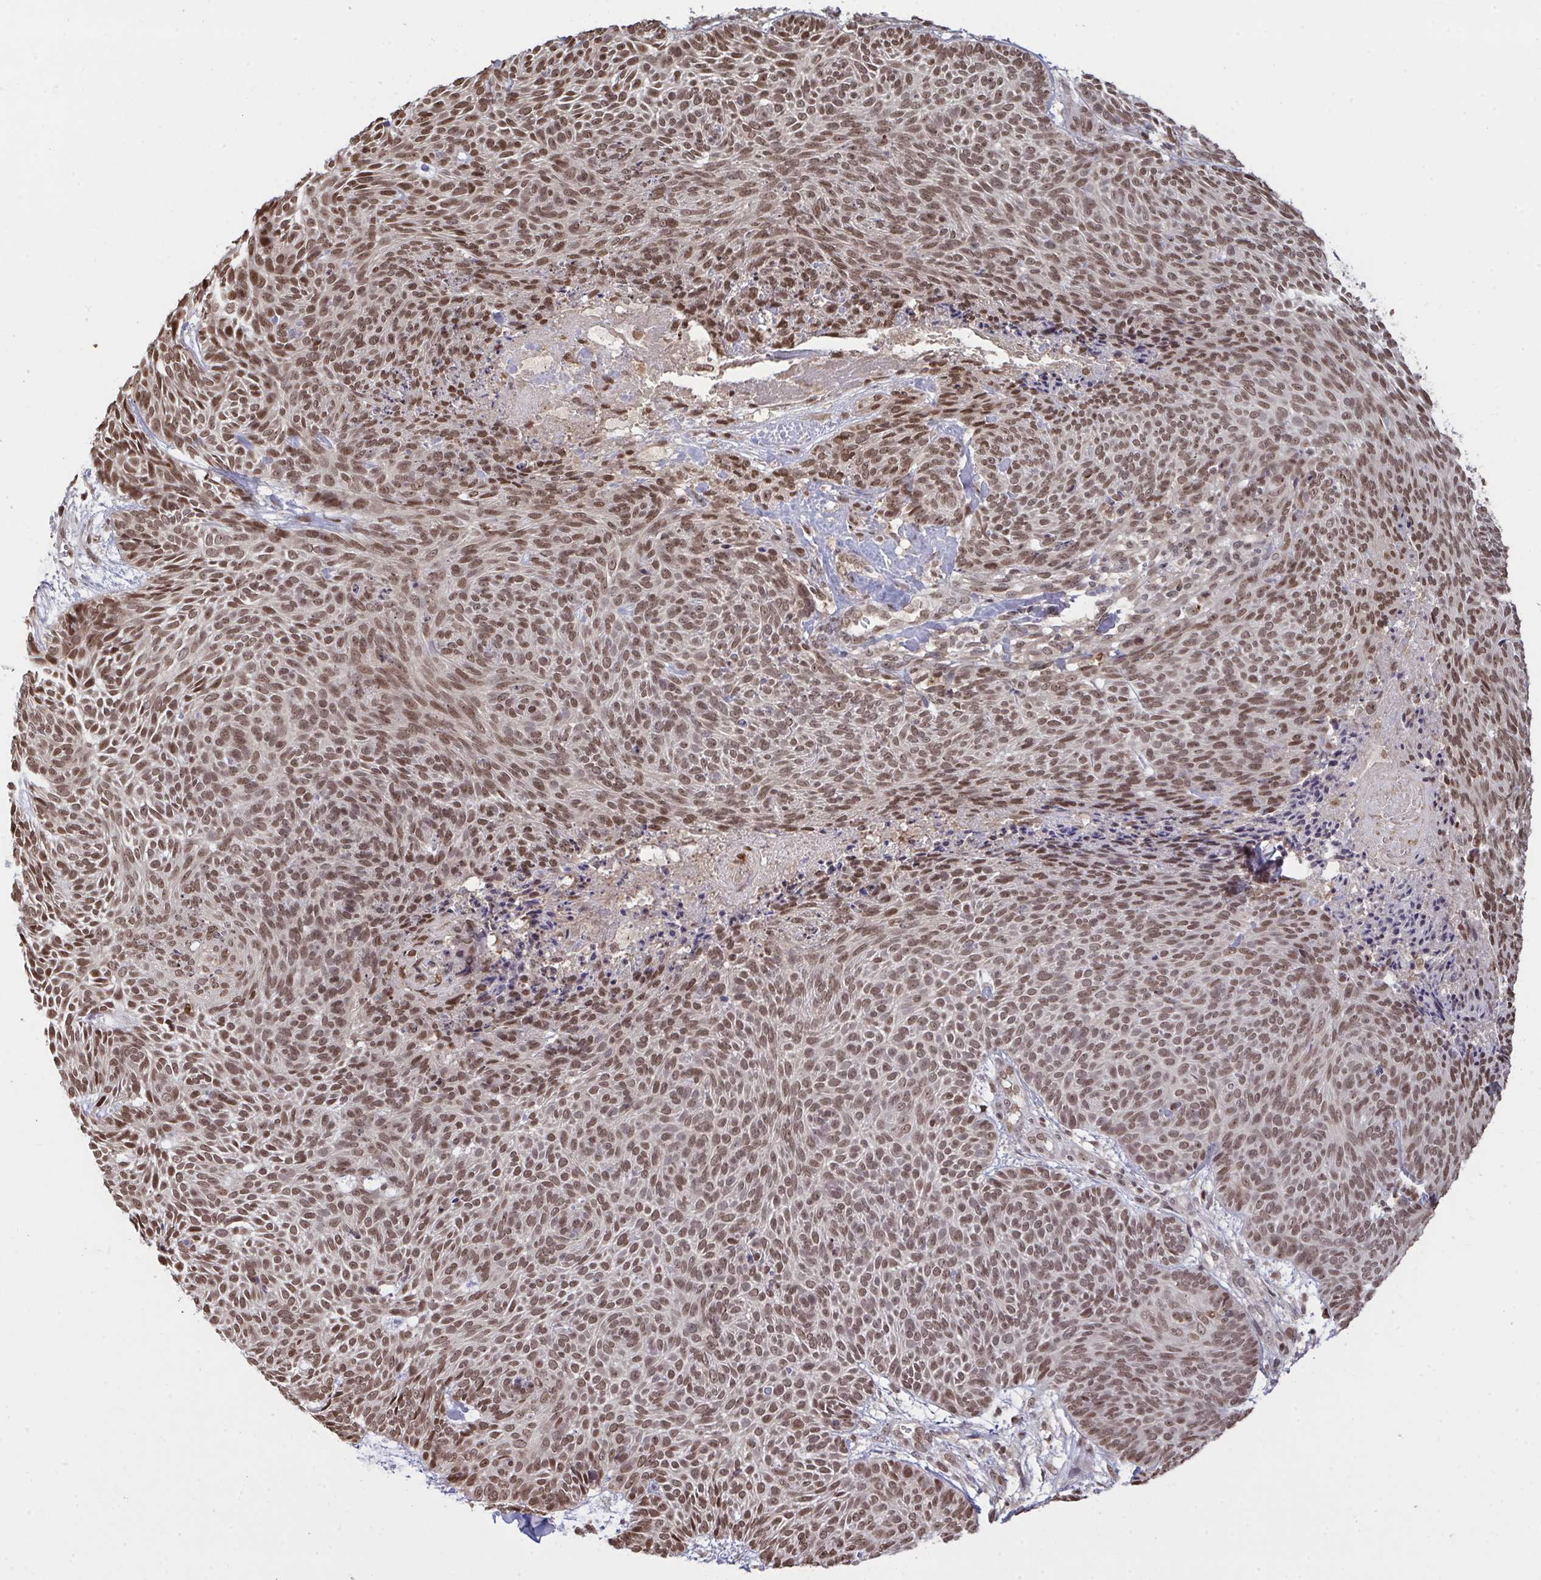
{"staining": {"intensity": "moderate", "quantity": ">75%", "location": "nuclear"}, "tissue": "skin cancer", "cell_type": "Tumor cells", "image_type": "cancer", "snomed": [{"axis": "morphology", "description": "Basal cell carcinoma"}, {"axis": "topography", "description": "Skin"}, {"axis": "topography", "description": "Skin of trunk"}], "caption": "A brown stain highlights moderate nuclear positivity of a protein in human basal cell carcinoma (skin) tumor cells.", "gene": "UXT", "patient": {"sex": "male", "age": 74}}